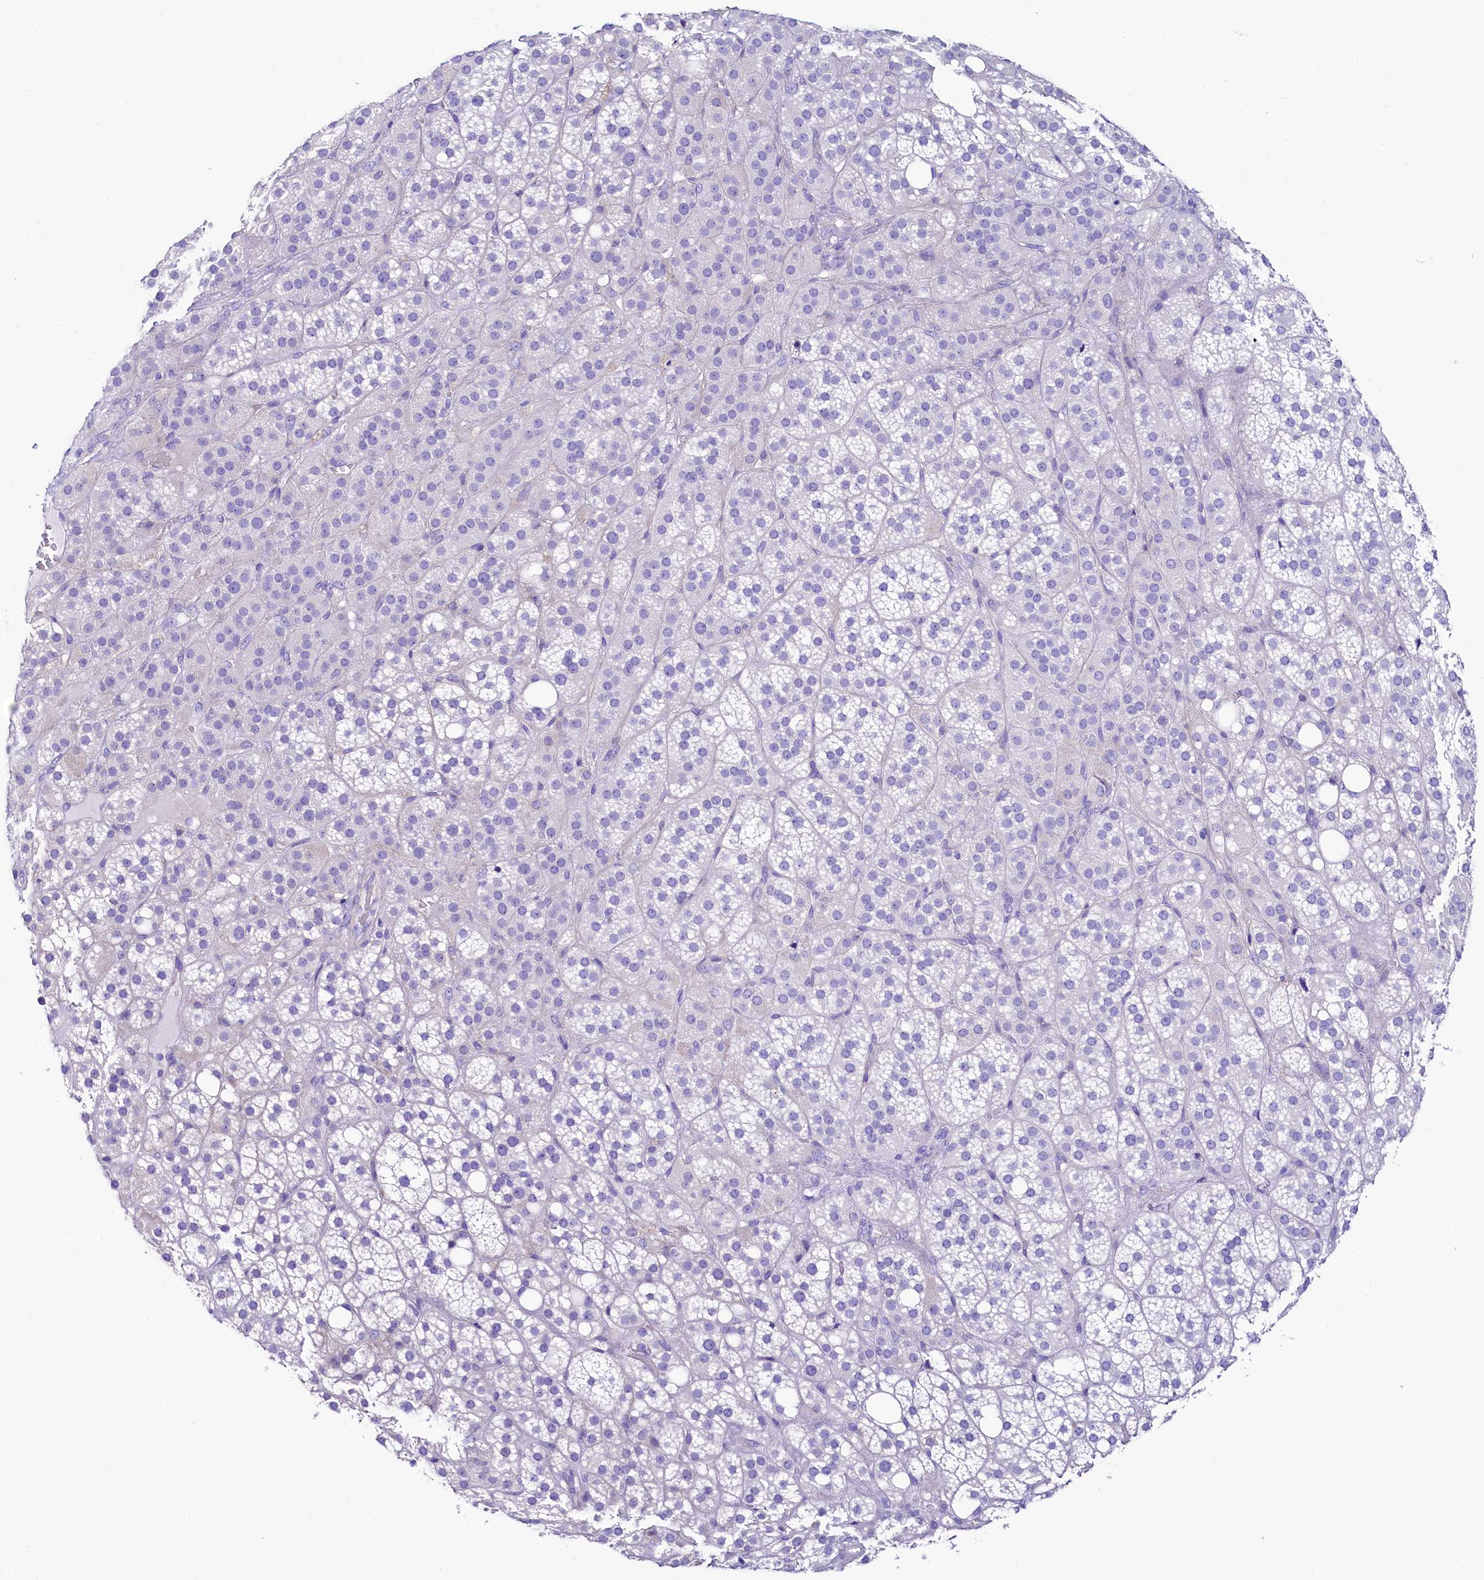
{"staining": {"intensity": "negative", "quantity": "none", "location": "none"}, "tissue": "adrenal gland", "cell_type": "Glandular cells", "image_type": "normal", "snomed": [{"axis": "morphology", "description": "Normal tissue, NOS"}, {"axis": "topography", "description": "Adrenal gland"}], "caption": "Immunohistochemistry histopathology image of benign human adrenal gland stained for a protein (brown), which exhibits no expression in glandular cells.", "gene": "RBP3", "patient": {"sex": "female", "age": 59}}